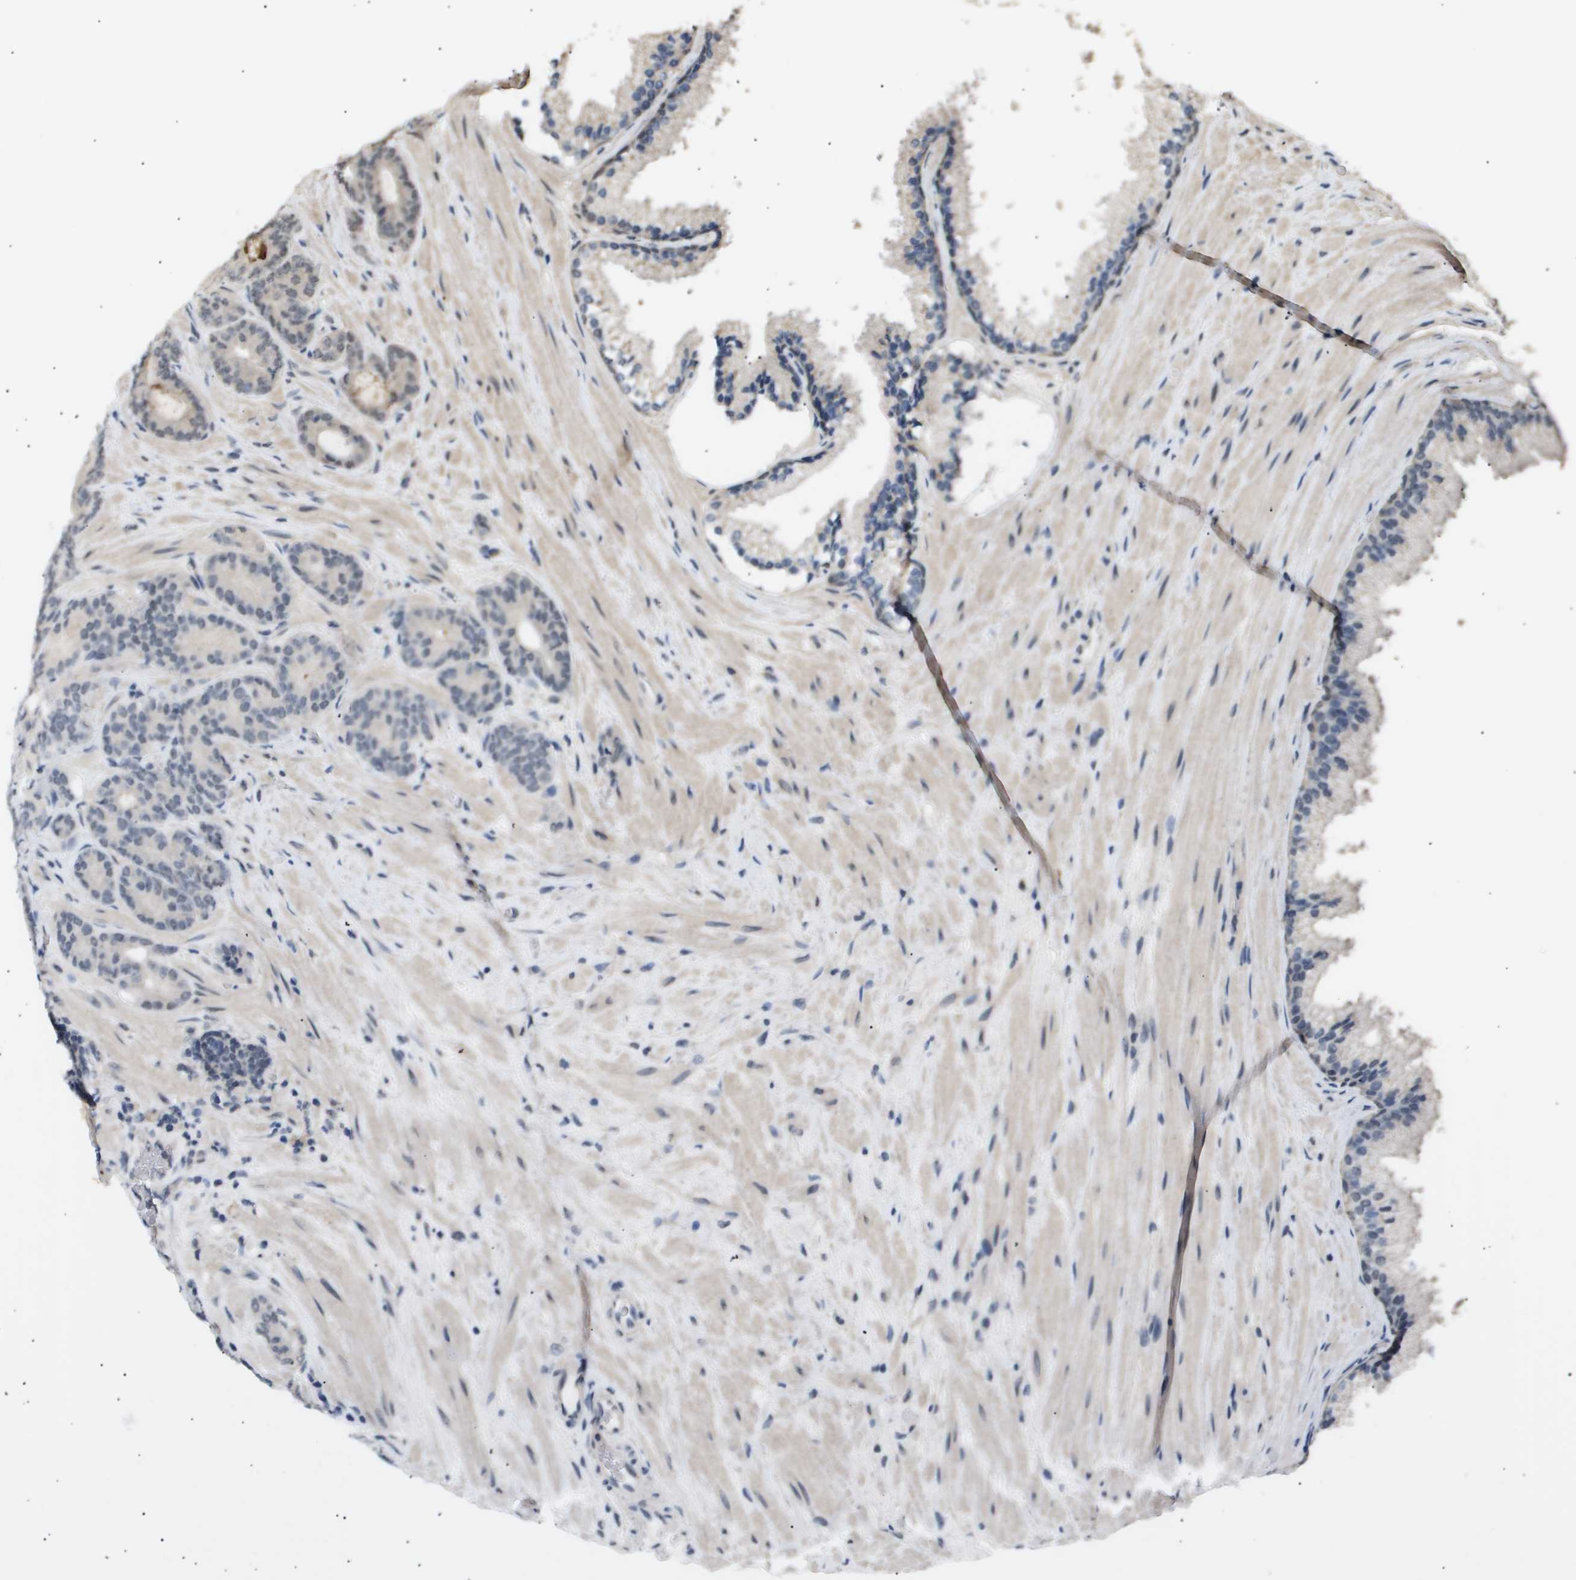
{"staining": {"intensity": "negative", "quantity": "none", "location": "none"}, "tissue": "prostate cancer", "cell_type": "Tumor cells", "image_type": "cancer", "snomed": [{"axis": "morphology", "description": "Adenocarcinoma, Low grade"}, {"axis": "topography", "description": "Prostate"}], "caption": "IHC histopathology image of low-grade adenocarcinoma (prostate) stained for a protein (brown), which reveals no expression in tumor cells. (DAB (3,3'-diaminobenzidine) immunohistochemistry, high magnification).", "gene": "ING1", "patient": {"sex": "male", "age": 63}}